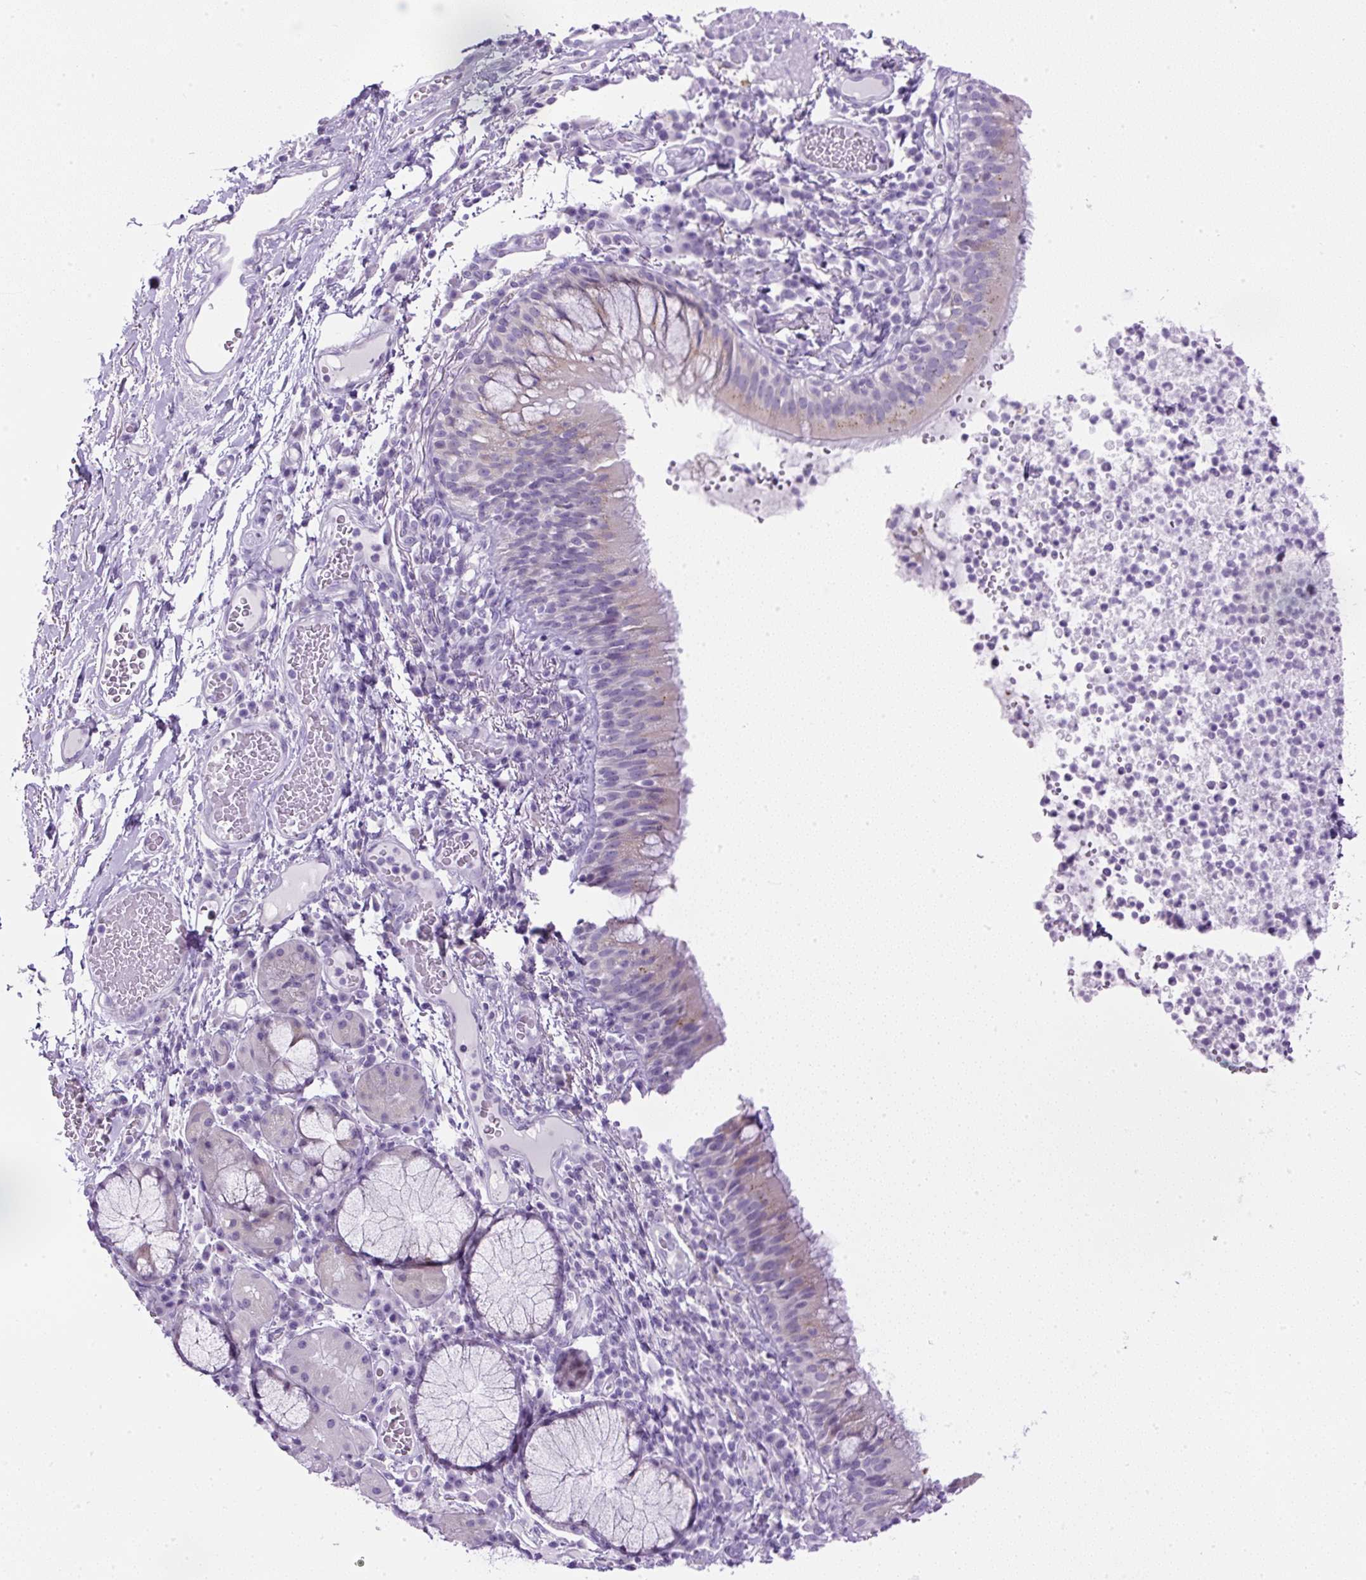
{"staining": {"intensity": "negative", "quantity": "none", "location": "none"}, "tissue": "bronchus", "cell_type": "Respiratory epithelial cells", "image_type": "normal", "snomed": [{"axis": "morphology", "description": "Normal tissue, NOS"}, {"axis": "topography", "description": "Cartilage tissue"}, {"axis": "topography", "description": "Bronchus"}], "caption": "IHC micrograph of benign bronchus: bronchus stained with DAB demonstrates no significant protein staining in respiratory epithelial cells.", "gene": "RHBDD2", "patient": {"sex": "male", "age": 56}}